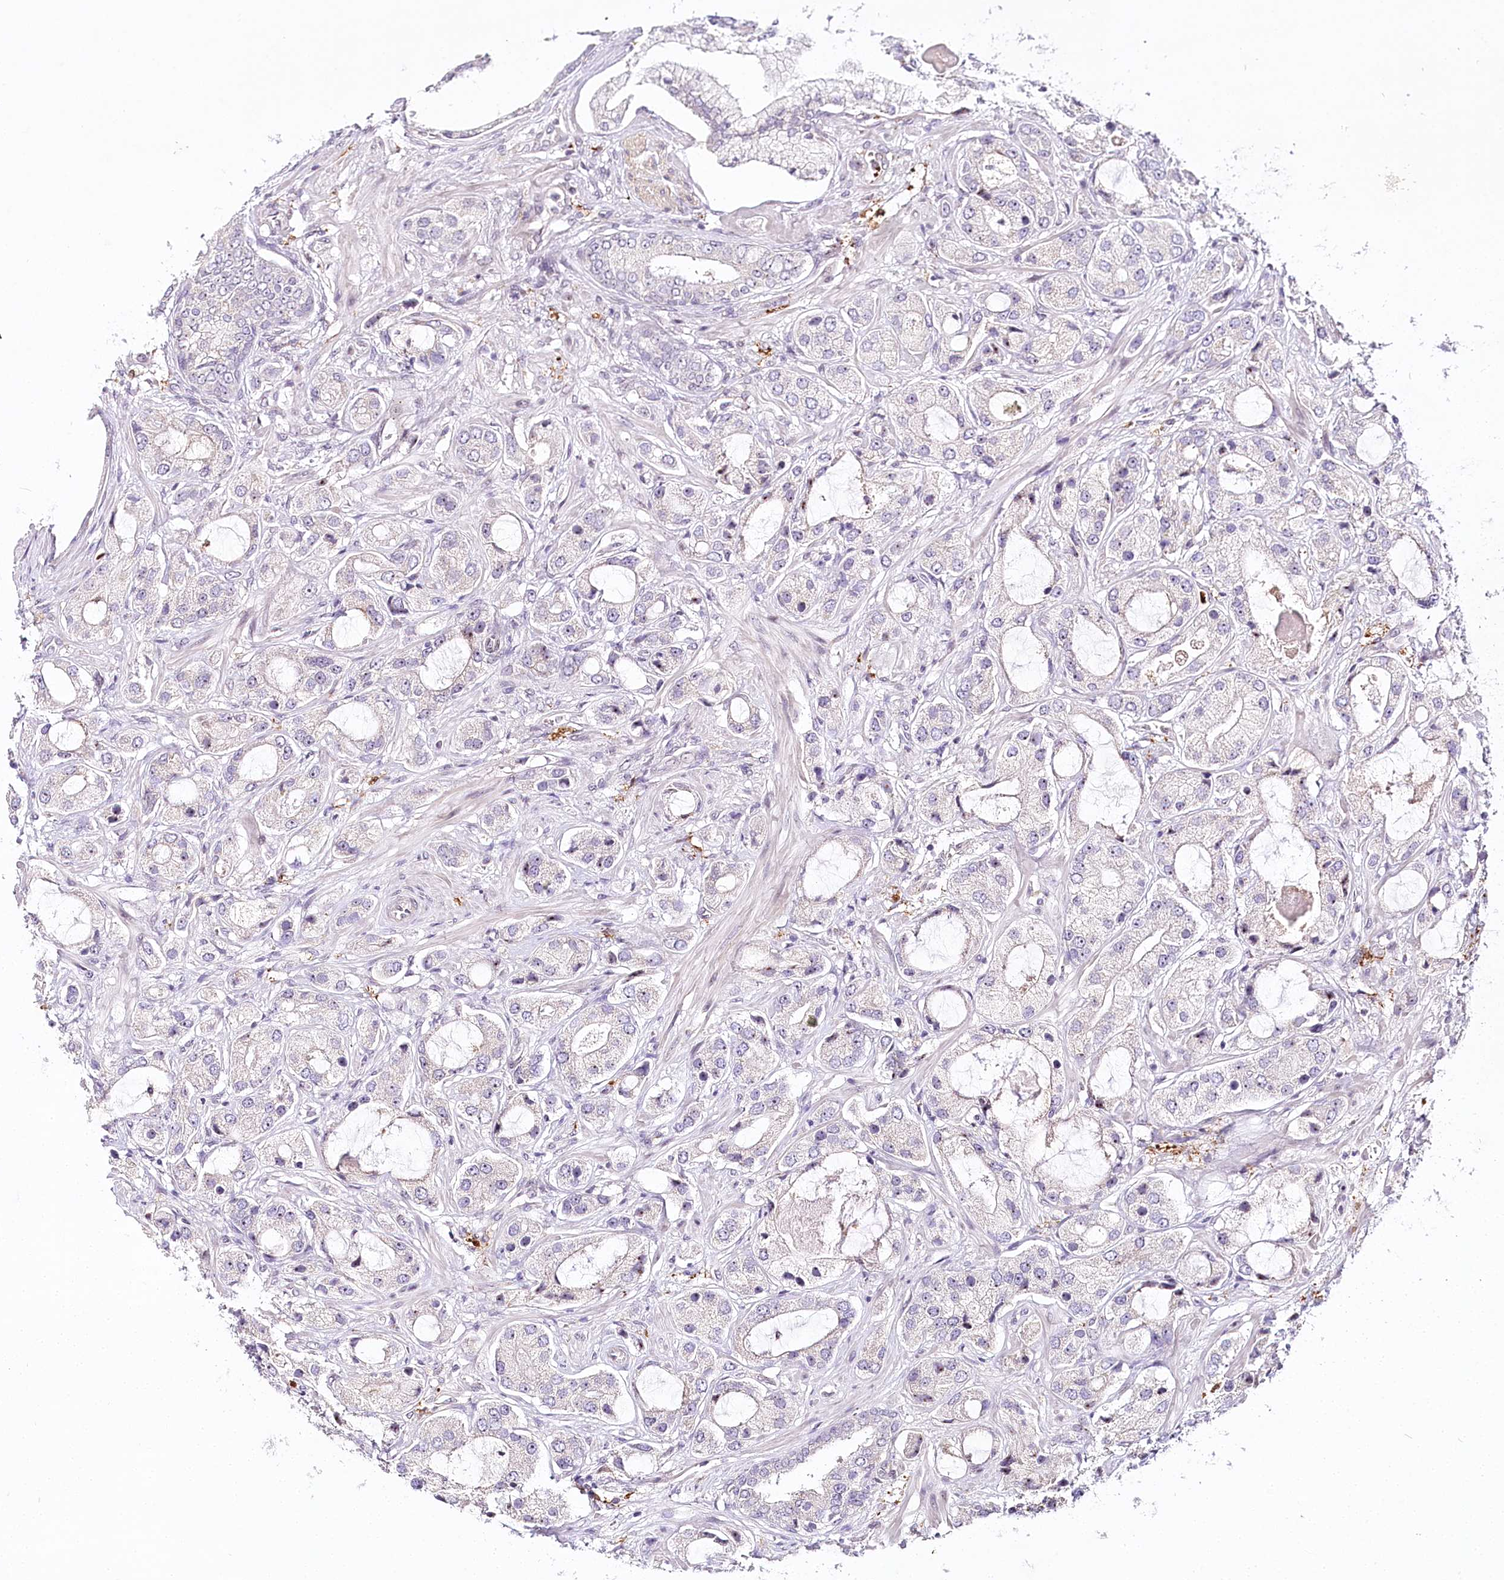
{"staining": {"intensity": "negative", "quantity": "none", "location": "none"}, "tissue": "prostate cancer", "cell_type": "Tumor cells", "image_type": "cancer", "snomed": [{"axis": "morphology", "description": "Normal tissue, NOS"}, {"axis": "morphology", "description": "Adenocarcinoma, High grade"}, {"axis": "topography", "description": "Prostate"}, {"axis": "topography", "description": "Peripheral nerve tissue"}], "caption": "IHC histopathology image of neoplastic tissue: high-grade adenocarcinoma (prostate) stained with DAB shows no significant protein expression in tumor cells.", "gene": "WDR36", "patient": {"sex": "male", "age": 59}}